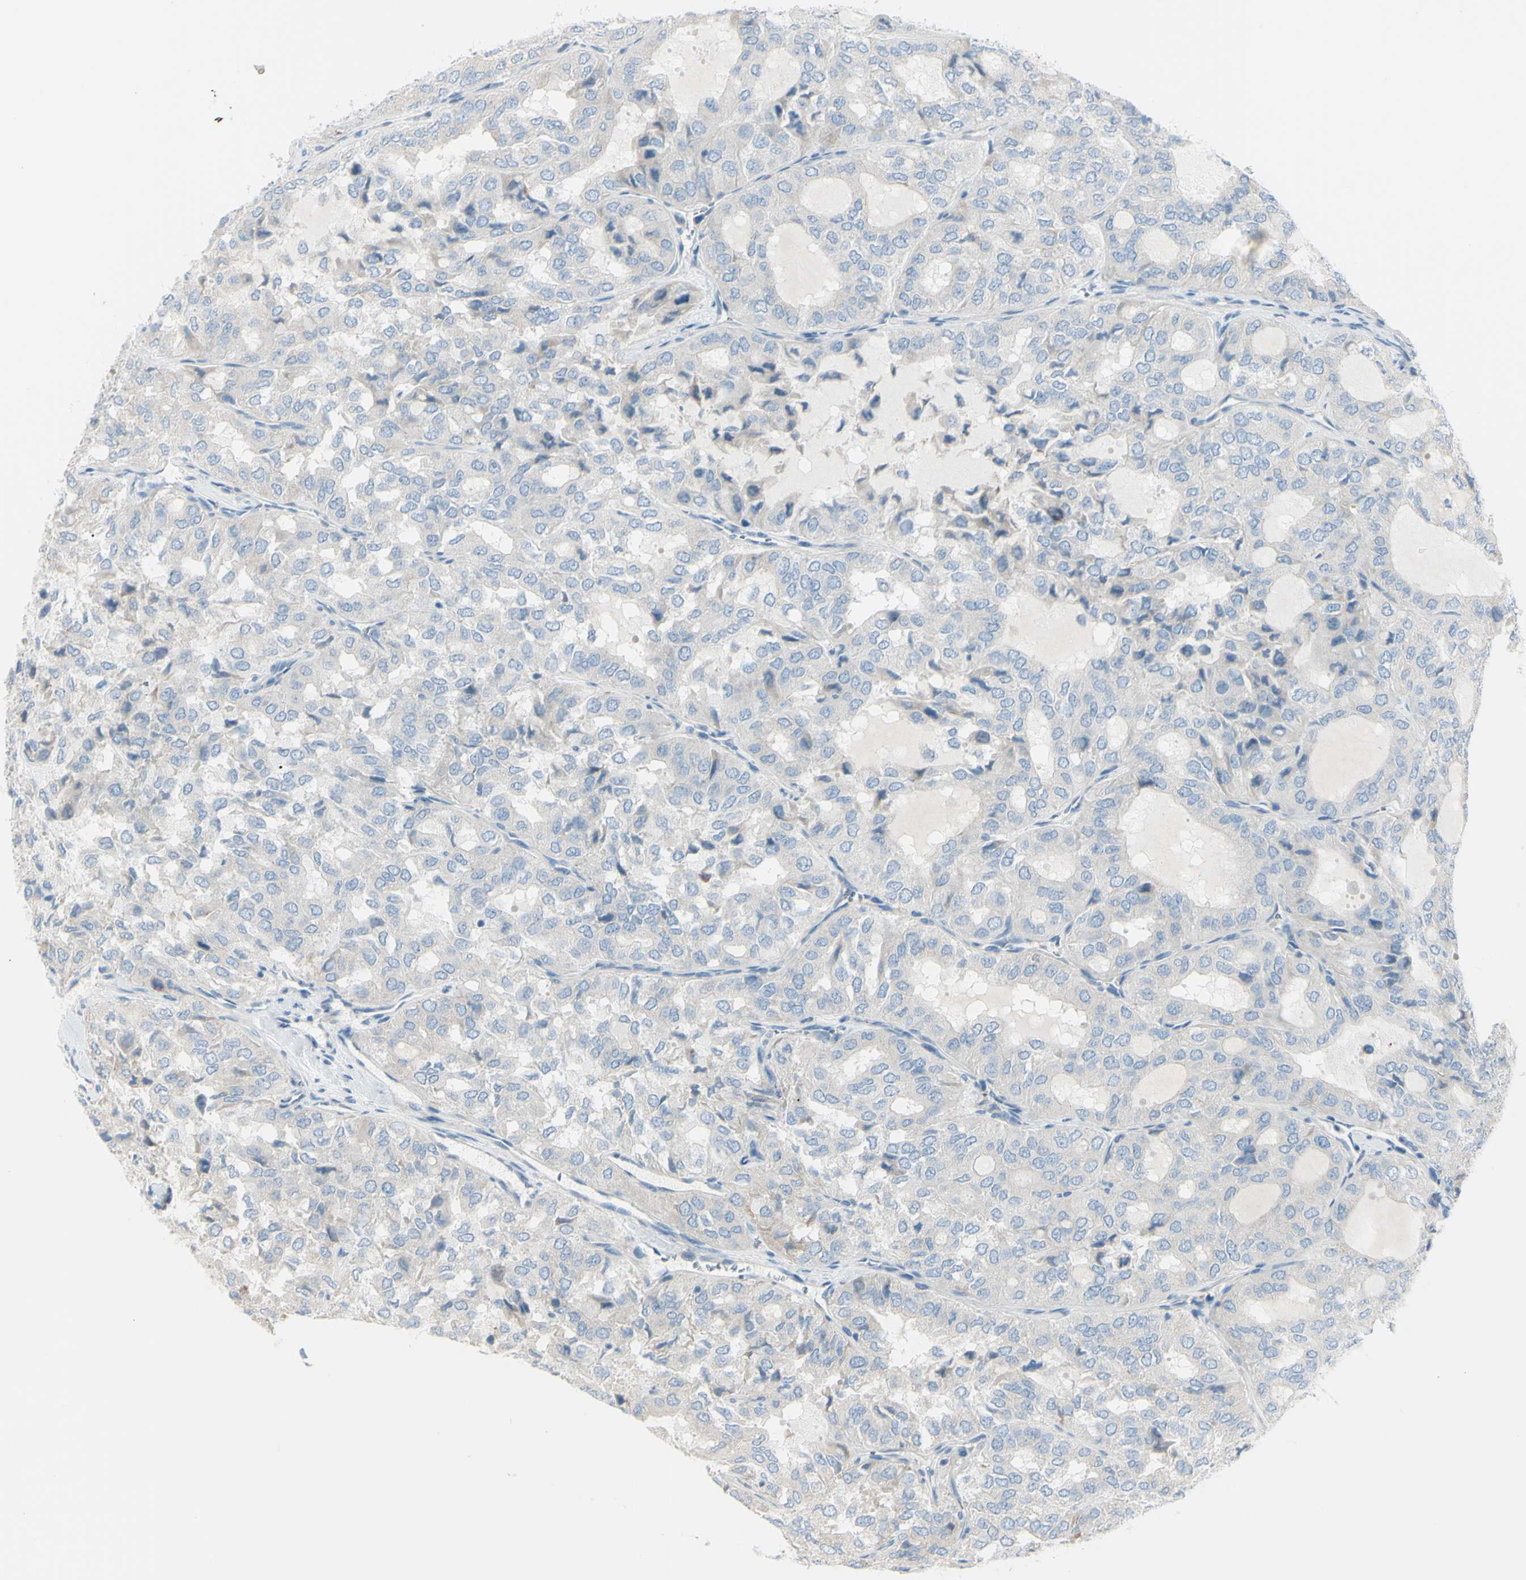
{"staining": {"intensity": "moderate", "quantity": "<25%", "location": "cytoplasmic/membranous"}, "tissue": "thyroid cancer", "cell_type": "Tumor cells", "image_type": "cancer", "snomed": [{"axis": "morphology", "description": "Follicular adenoma carcinoma, NOS"}, {"axis": "topography", "description": "Thyroid gland"}], "caption": "The micrograph exhibits a brown stain indicating the presence of a protein in the cytoplasmic/membranous of tumor cells in thyroid cancer (follicular adenoma carcinoma).", "gene": "LRRK1", "patient": {"sex": "male", "age": 75}}